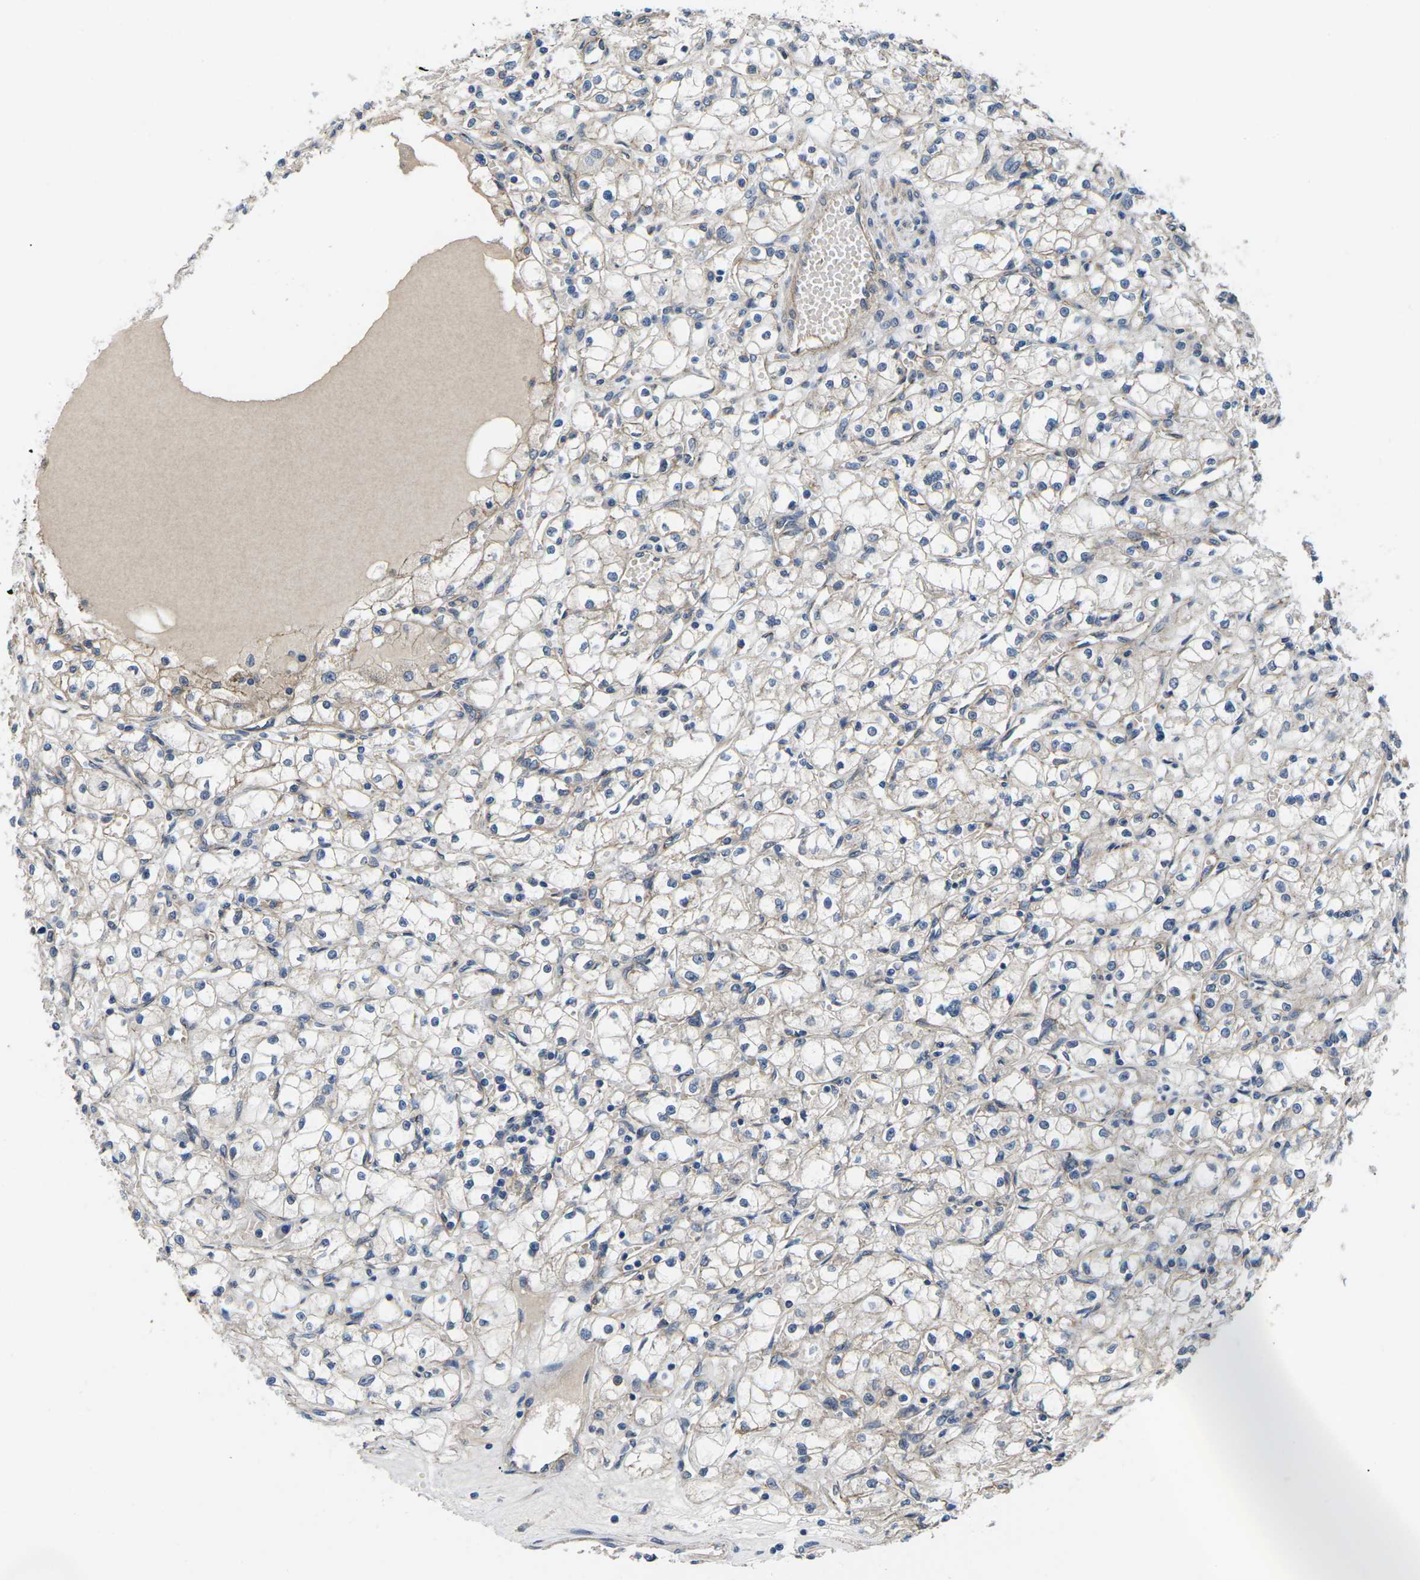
{"staining": {"intensity": "weak", "quantity": ">75%", "location": "cytoplasmic/membranous"}, "tissue": "renal cancer", "cell_type": "Tumor cells", "image_type": "cancer", "snomed": [{"axis": "morphology", "description": "Adenocarcinoma, NOS"}, {"axis": "topography", "description": "Kidney"}], "caption": "Renal cancer stained with a brown dye exhibits weak cytoplasmic/membranous positive staining in approximately >75% of tumor cells.", "gene": "CTNND1", "patient": {"sex": "male", "age": 56}}